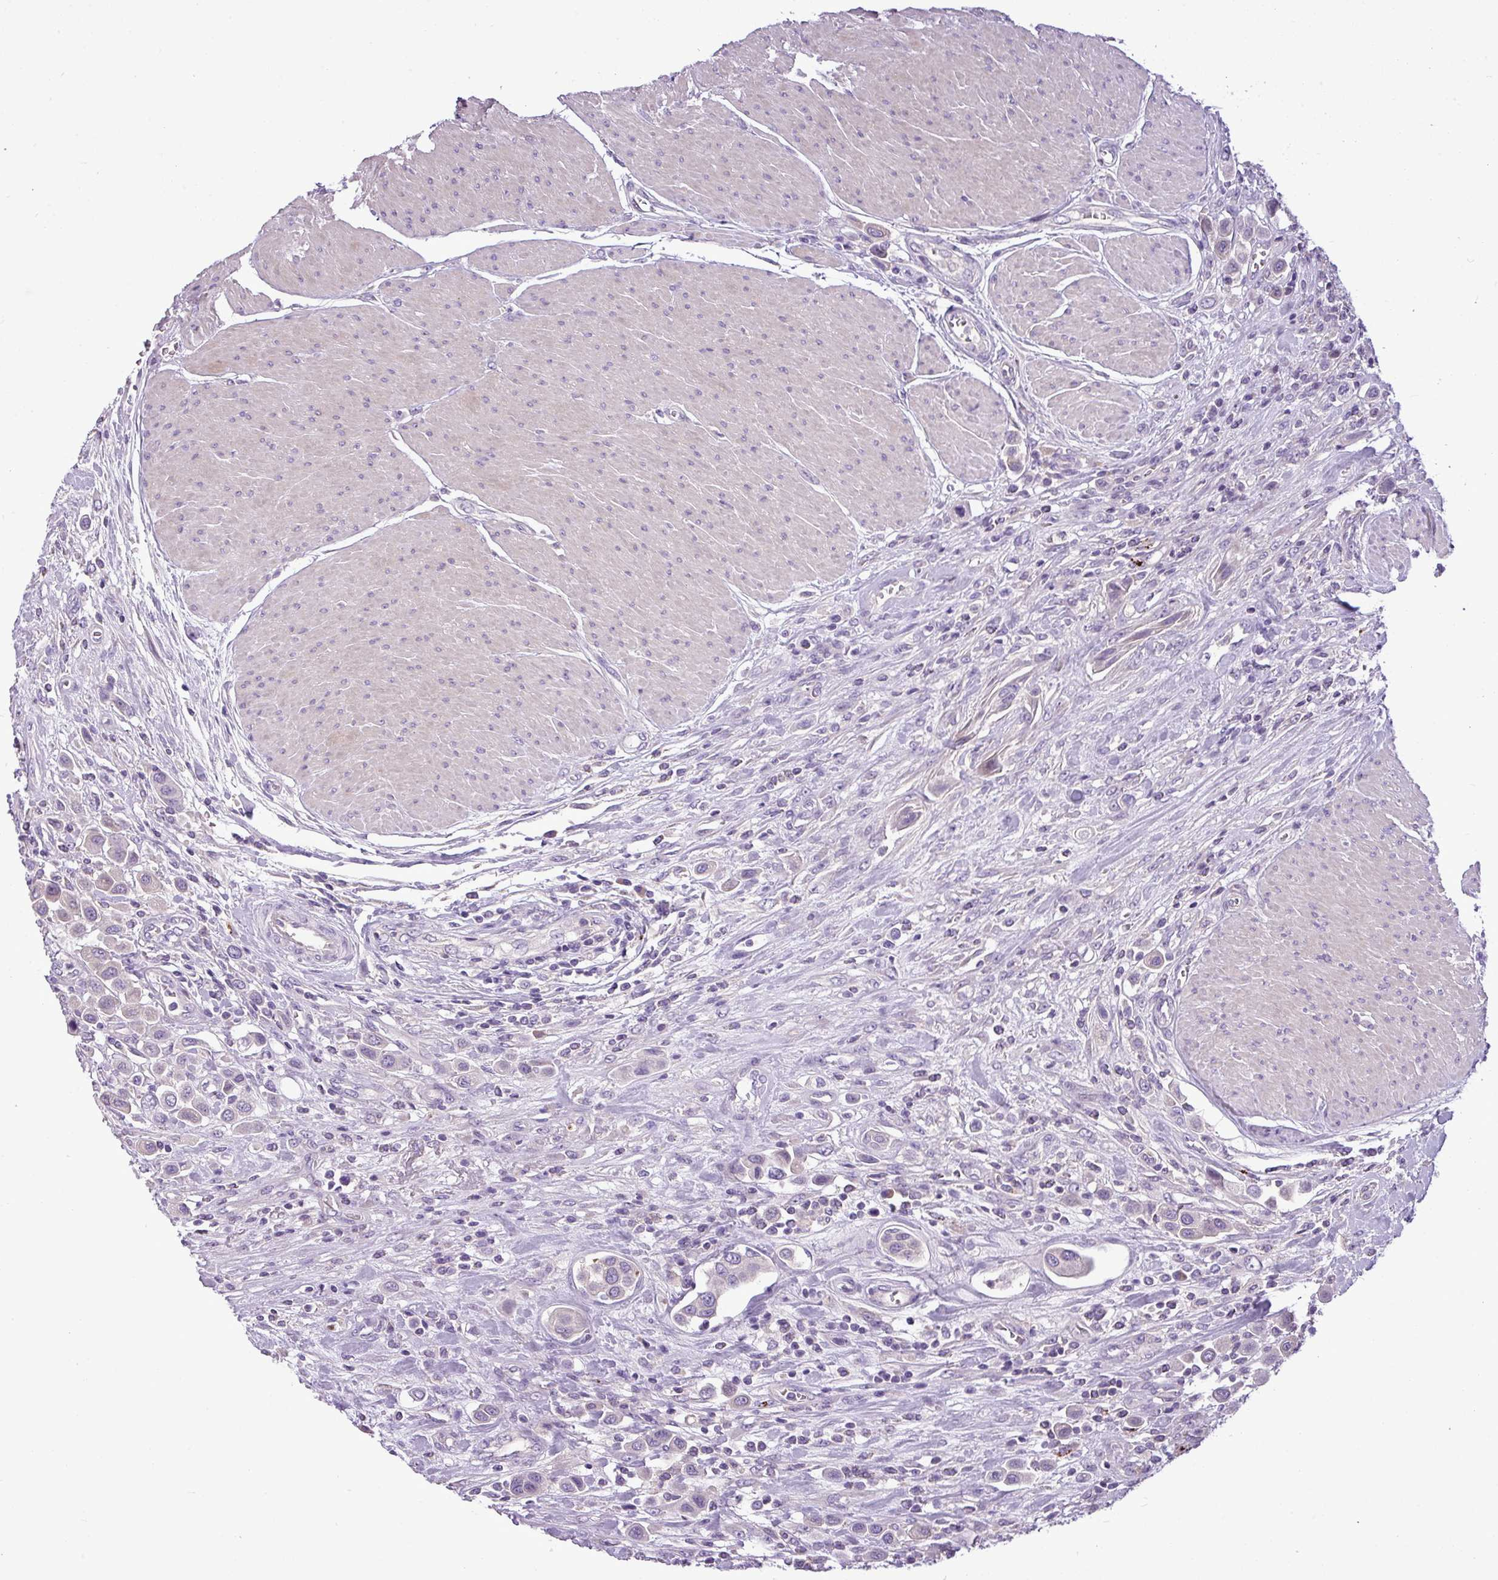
{"staining": {"intensity": "negative", "quantity": "none", "location": "none"}, "tissue": "urothelial cancer", "cell_type": "Tumor cells", "image_type": "cancer", "snomed": [{"axis": "morphology", "description": "Urothelial carcinoma, High grade"}, {"axis": "topography", "description": "Urinary bladder"}], "caption": "Tumor cells show no significant staining in urothelial carcinoma (high-grade). The staining was performed using DAB (3,3'-diaminobenzidine) to visualize the protein expression in brown, while the nuclei were stained in blue with hematoxylin (Magnification: 20x).", "gene": "IL17A", "patient": {"sex": "male", "age": 50}}